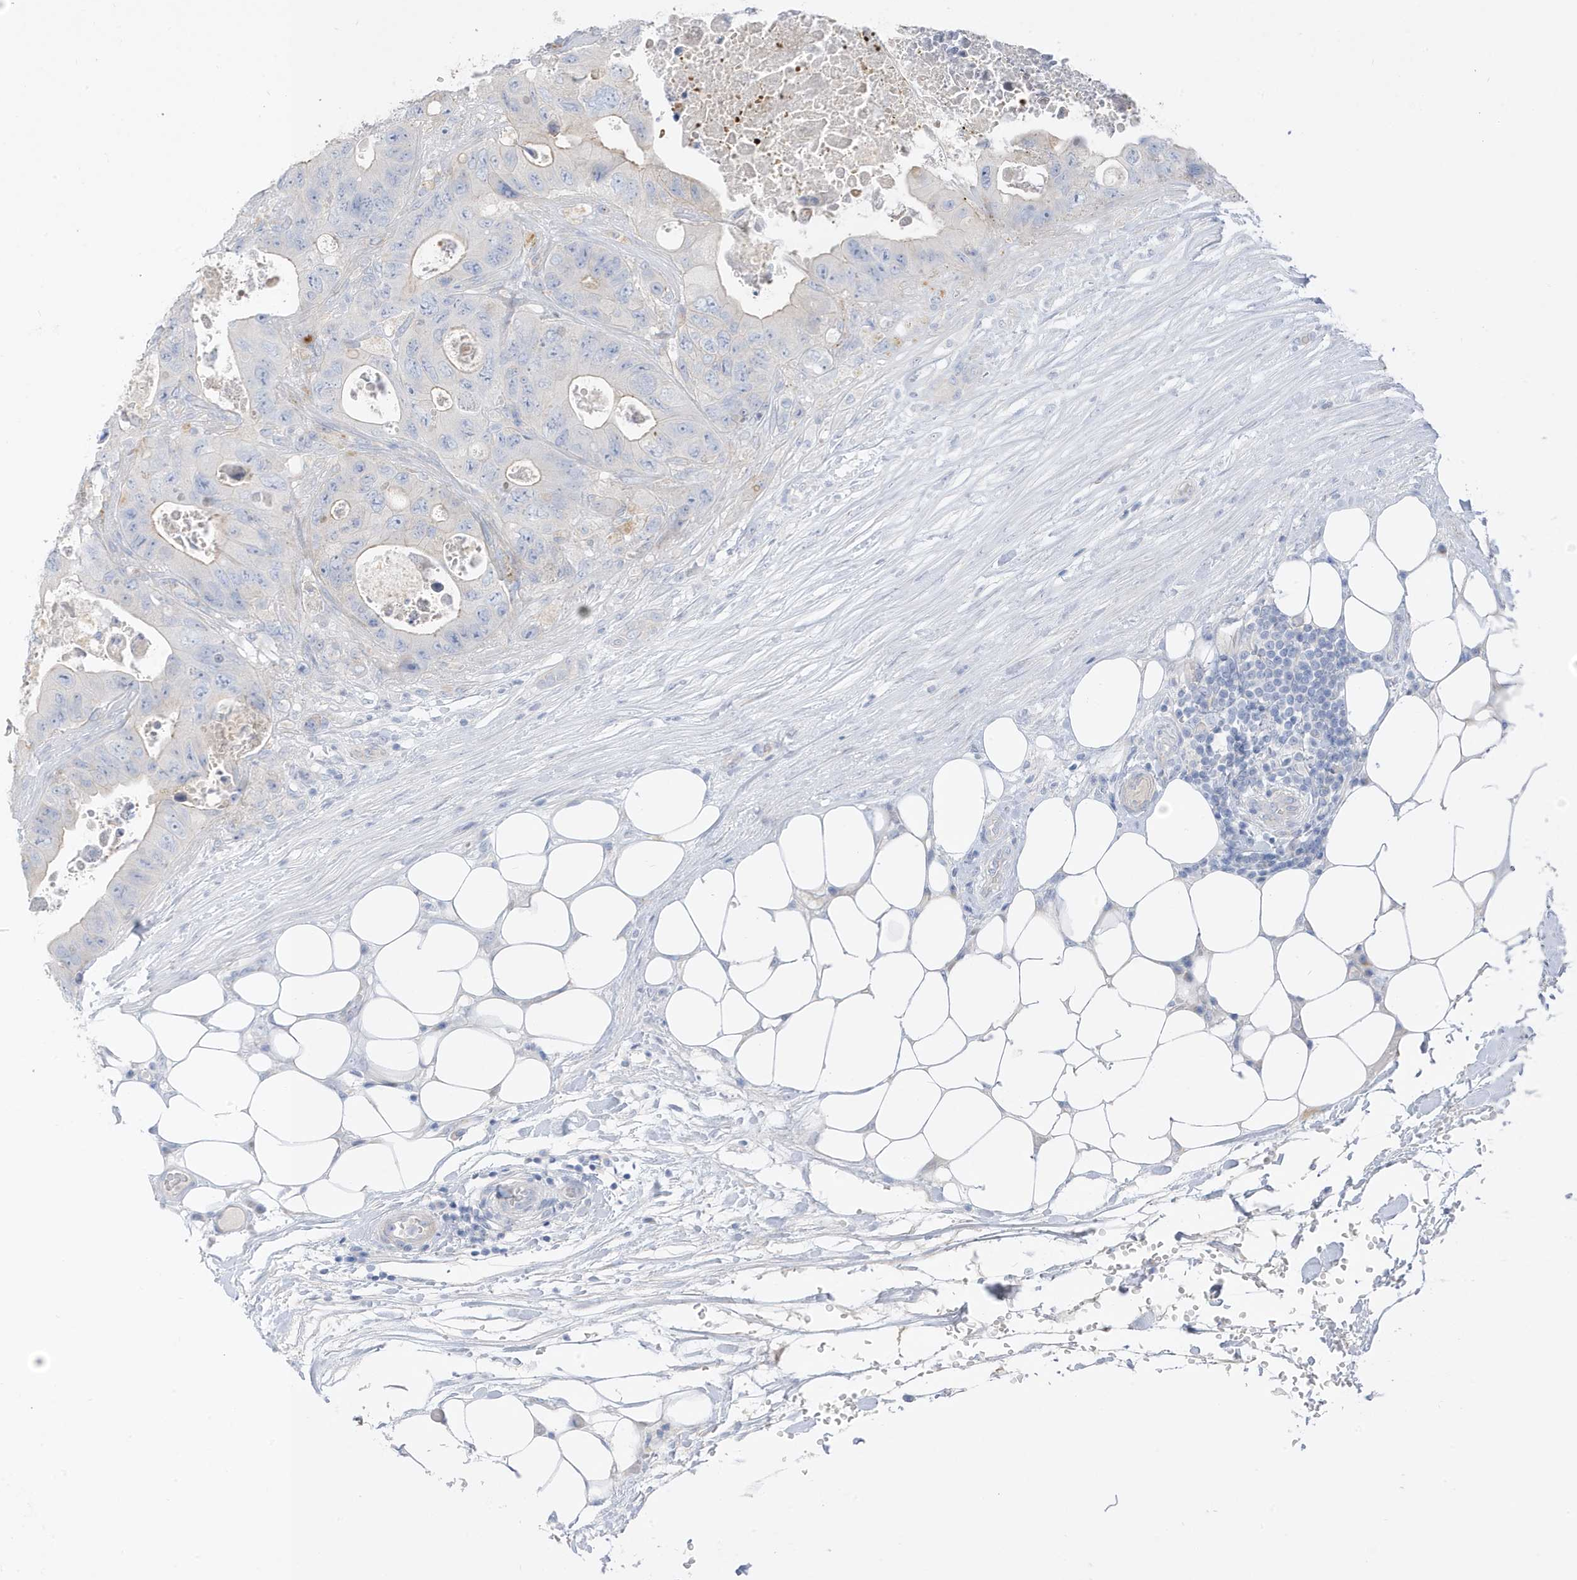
{"staining": {"intensity": "weak", "quantity": "<25%", "location": "cytoplasmic/membranous"}, "tissue": "colorectal cancer", "cell_type": "Tumor cells", "image_type": "cancer", "snomed": [{"axis": "morphology", "description": "Adenocarcinoma, NOS"}, {"axis": "topography", "description": "Colon"}], "caption": "A photomicrograph of adenocarcinoma (colorectal) stained for a protein shows no brown staining in tumor cells. Brightfield microscopy of IHC stained with DAB (3,3'-diaminobenzidine) (brown) and hematoxylin (blue), captured at high magnification.", "gene": "ATP13A5", "patient": {"sex": "female", "age": 46}}